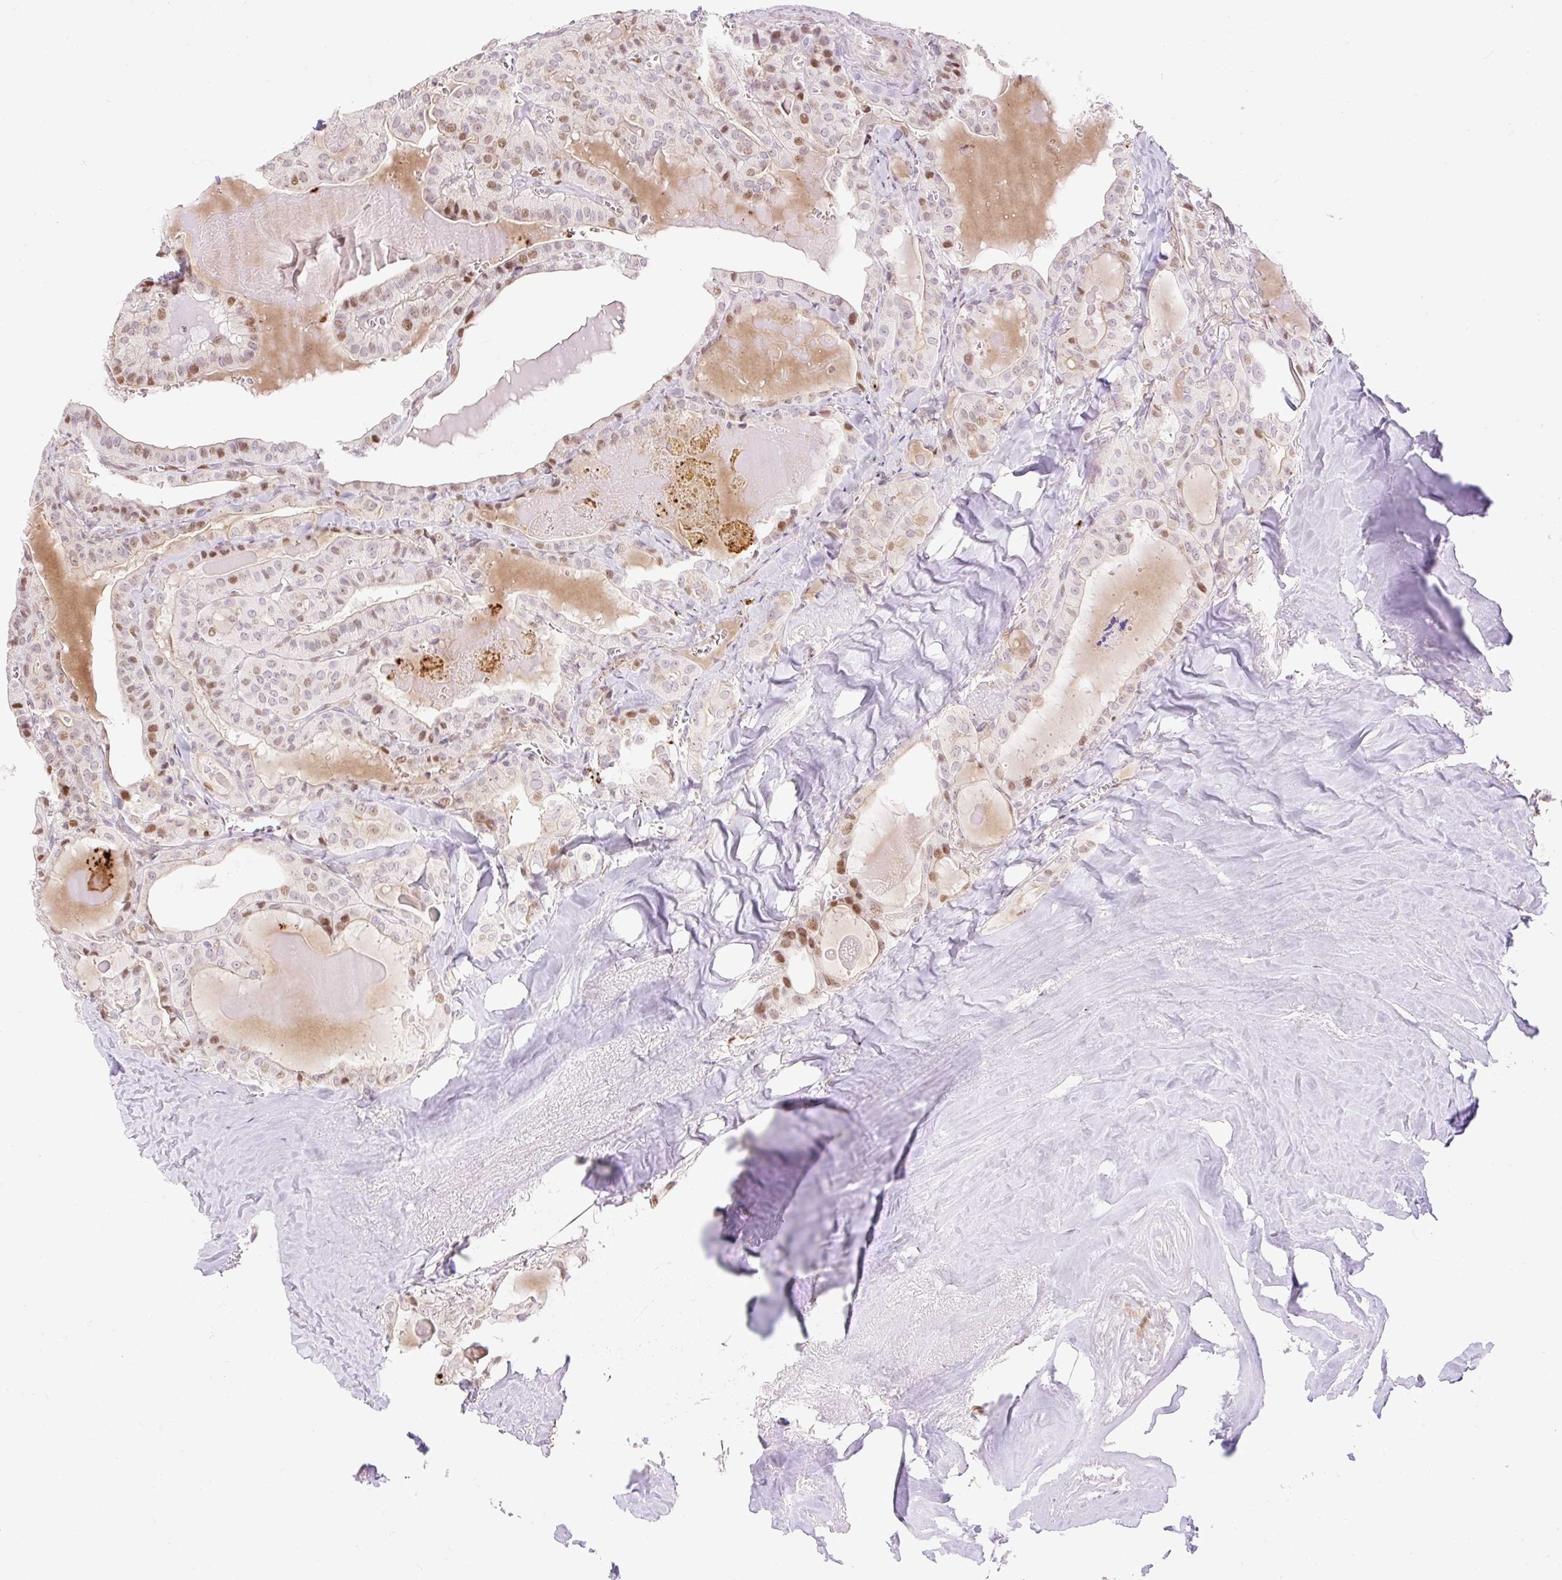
{"staining": {"intensity": "moderate", "quantity": "<25%", "location": "nuclear"}, "tissue": "thyroid cancer", "cell_type": "Tumor cells", "image_type": "cancer", "snomed": [{"axis": "morphology", "description": "Papillary adenocarcinoma, NOS"}, {"axis": "topography", "description": "Thyroid gland"}], "caption": "Moderate nuclear expression for a protein is present in about <25% of tumor cells of thyroid papillary adenocarcinoma using IHC.", "gene": "RIPPLY3", "patient": {"sex": "male", "age": 52}}